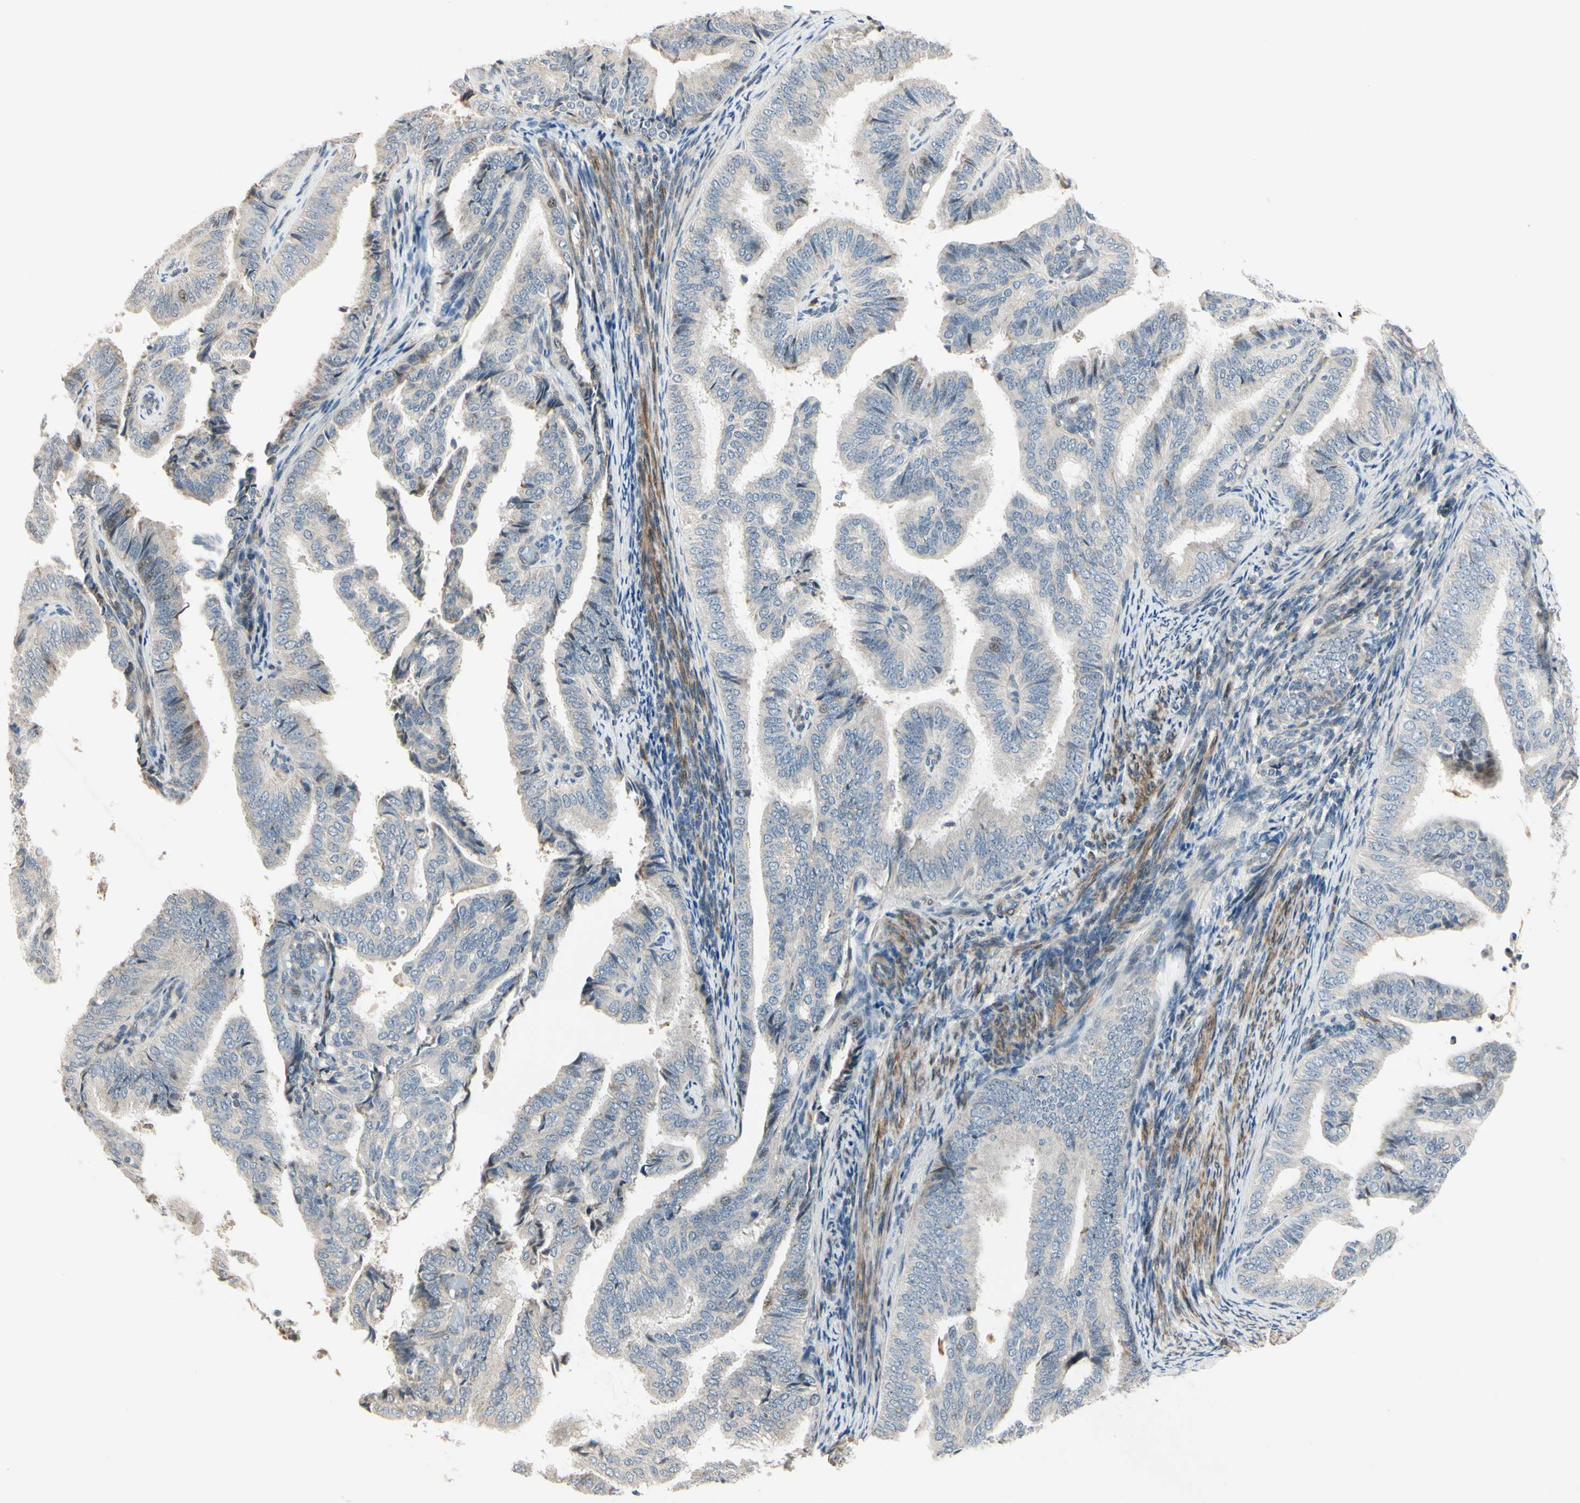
{"staining": {"intensity": "weak", "quantity": "<25%", "location": "cytoplasmic/membranous,nuclear"}, "tissue": "endometrial cancer", "cell_type": "Tumor cells", "image_type": "cancer", "snomed": [{"axis": "morphology", "description": "Adenocarcinoma, NOS"}, {"axis": "topography", "description": "Endometrium"}], "caption": "High magnification brightfield microscopy of endometrial cancer (adenocarcinoma) stained with DAB (brown) and counterstained with hematoxylin (blue): tumor cells show no significant staining.", "gene": "P4HA3", "patient": {"sex": "female", "age": 58}}